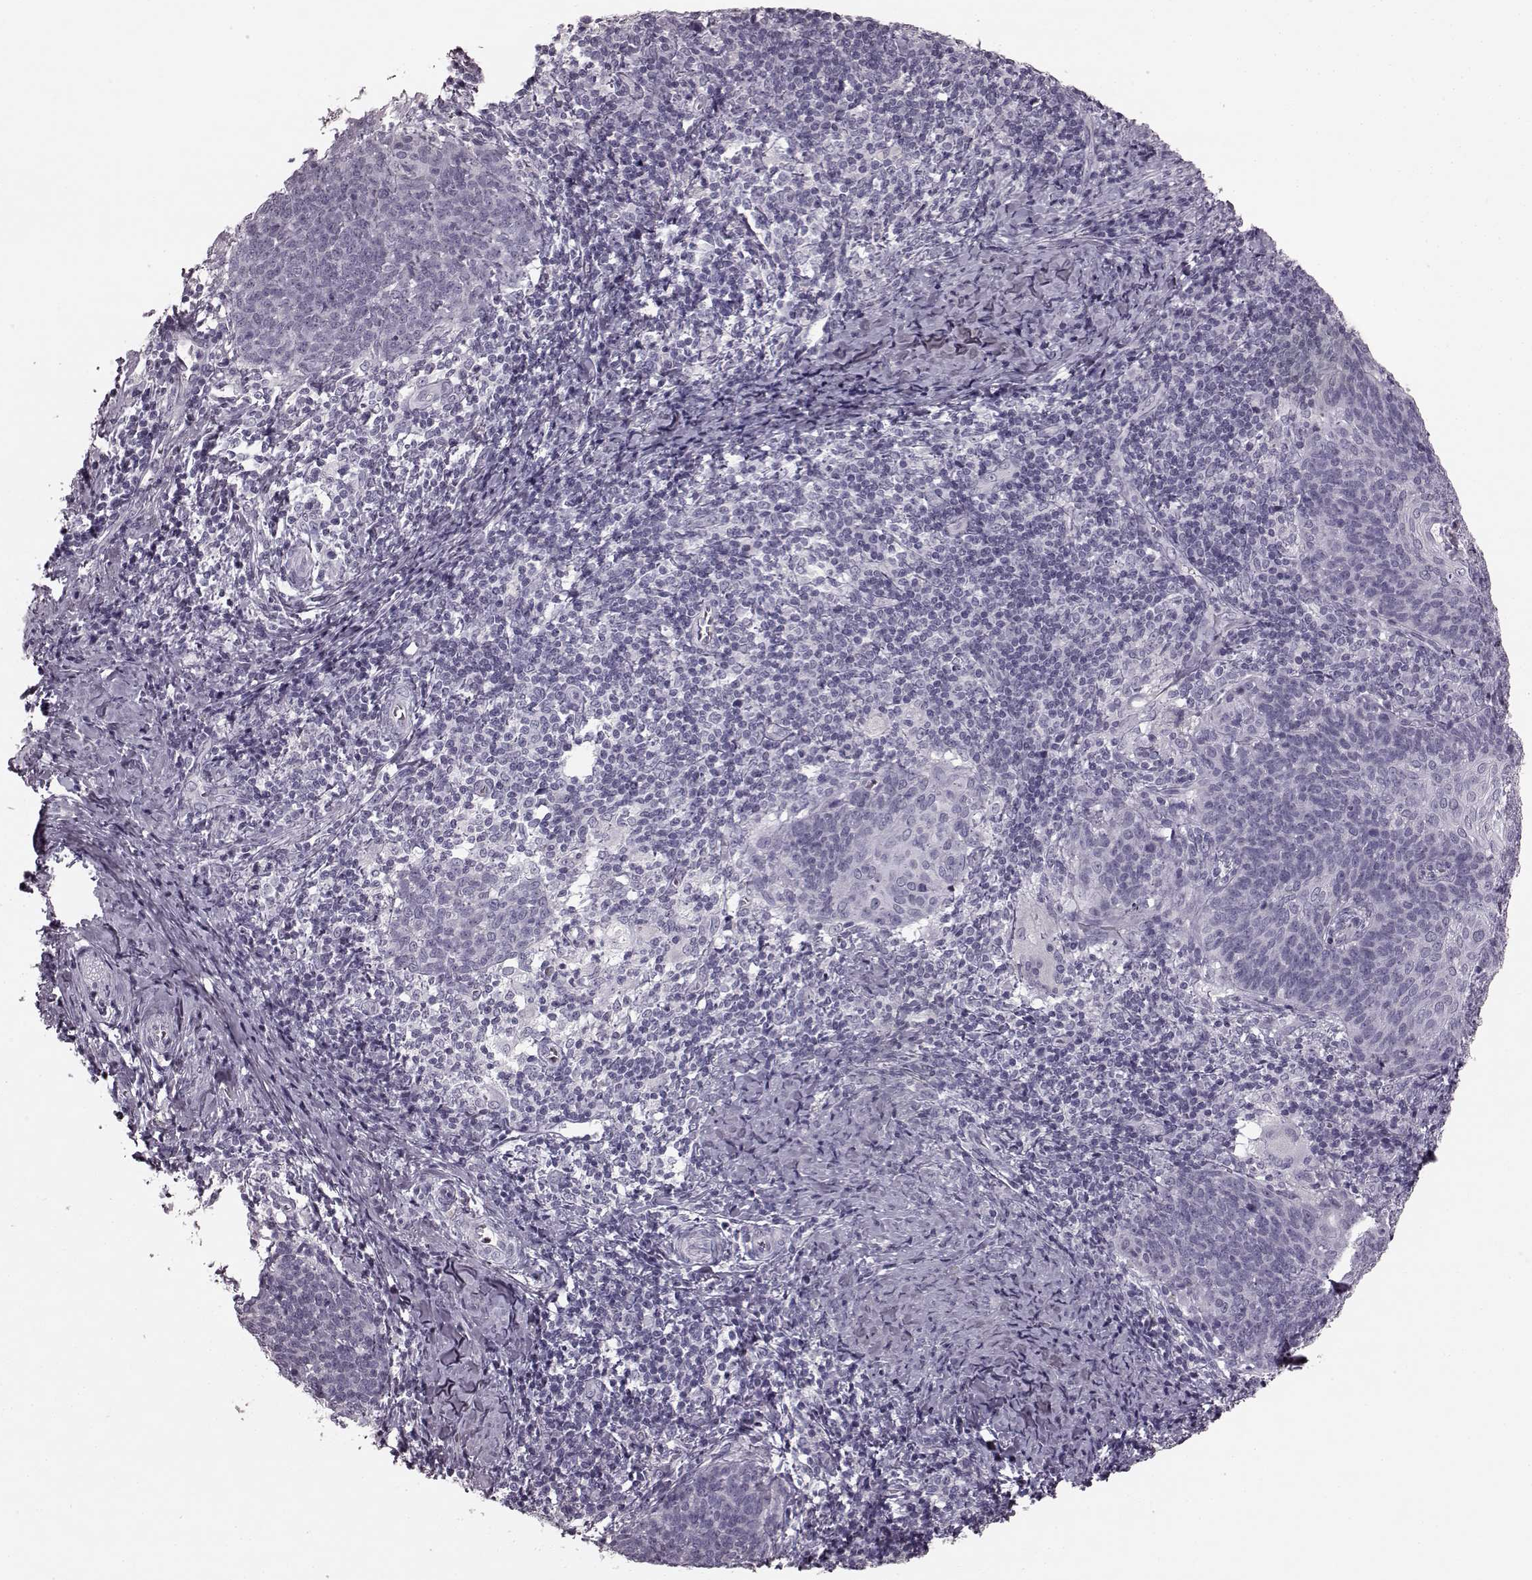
{"staining": {"intensity": "negative", "quantity": "none", "location": "none"}, "tissue": "cervical cancer", "cell_type": "Tumor cells", "image_type": "cancer", "snomed": [{"axis": "morphology", "description": "Normal tissue, NOS"}, {"axis": "morphology", "description": "Squamous cell carcinoma, NOS"}, {"axis": "topography", "description": "Cervix"}], "caption": "A micrograph of cervical cancer stained for a protein displays no brown staining in tumor cells.", "gene": "TRPM1", "patient": {"sex": "female", "age": 39}}